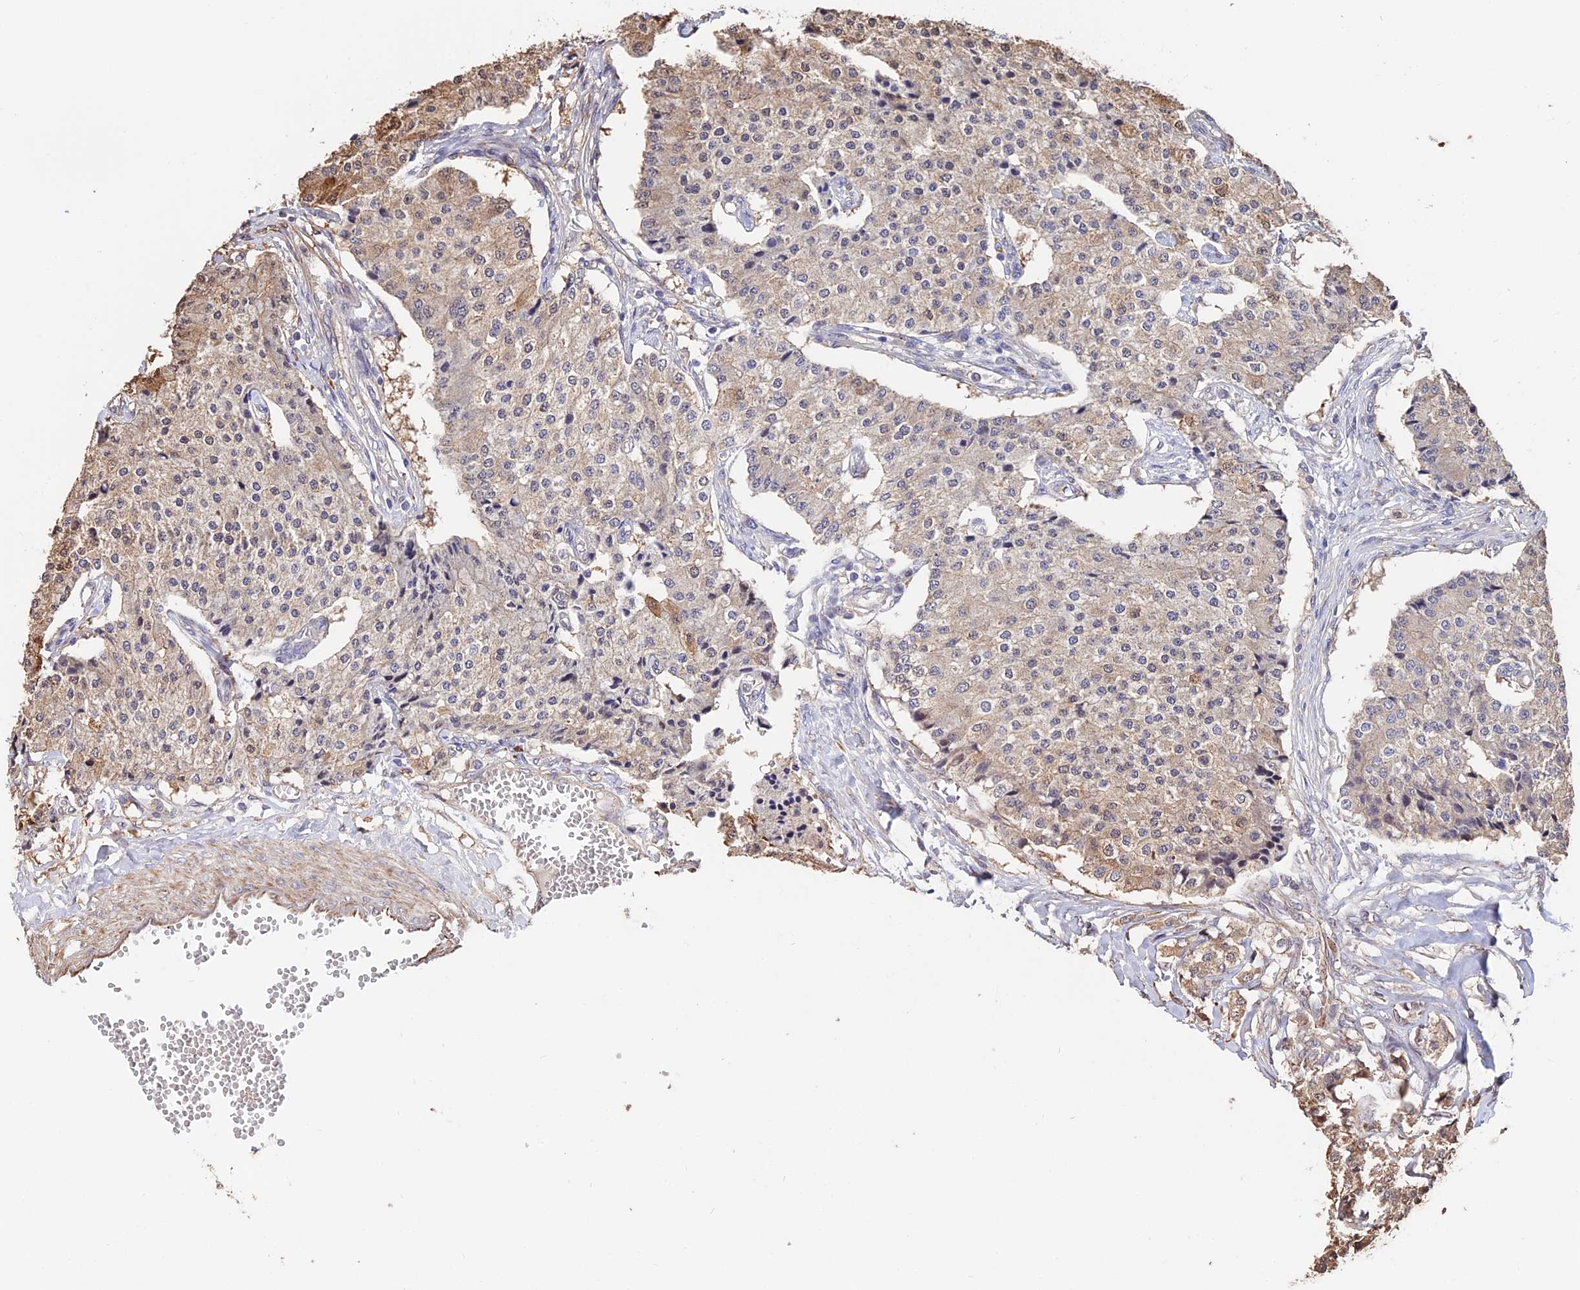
{"staining": {"intensity": "moderate", "quantity": "<25%", "location": "cytoplasmic/membranous,nuclear"}, "tissue": "carcinoid", "cell_type": "Tumor cells", "image_type": "cancer", "snomed": [{"axis": "morphology", "description": "Carcinoid, malignant, NOS"}, {"axis": "topography", "description": "Colon"}], "caption": "Tumor cells demonstrate moderate cytoplasmic/membranous and nuclear expression in about <25% of cells in carcinoid (malignant).", "gene": "ACTR5", "patient": {"sex": "female", "age": 52}}